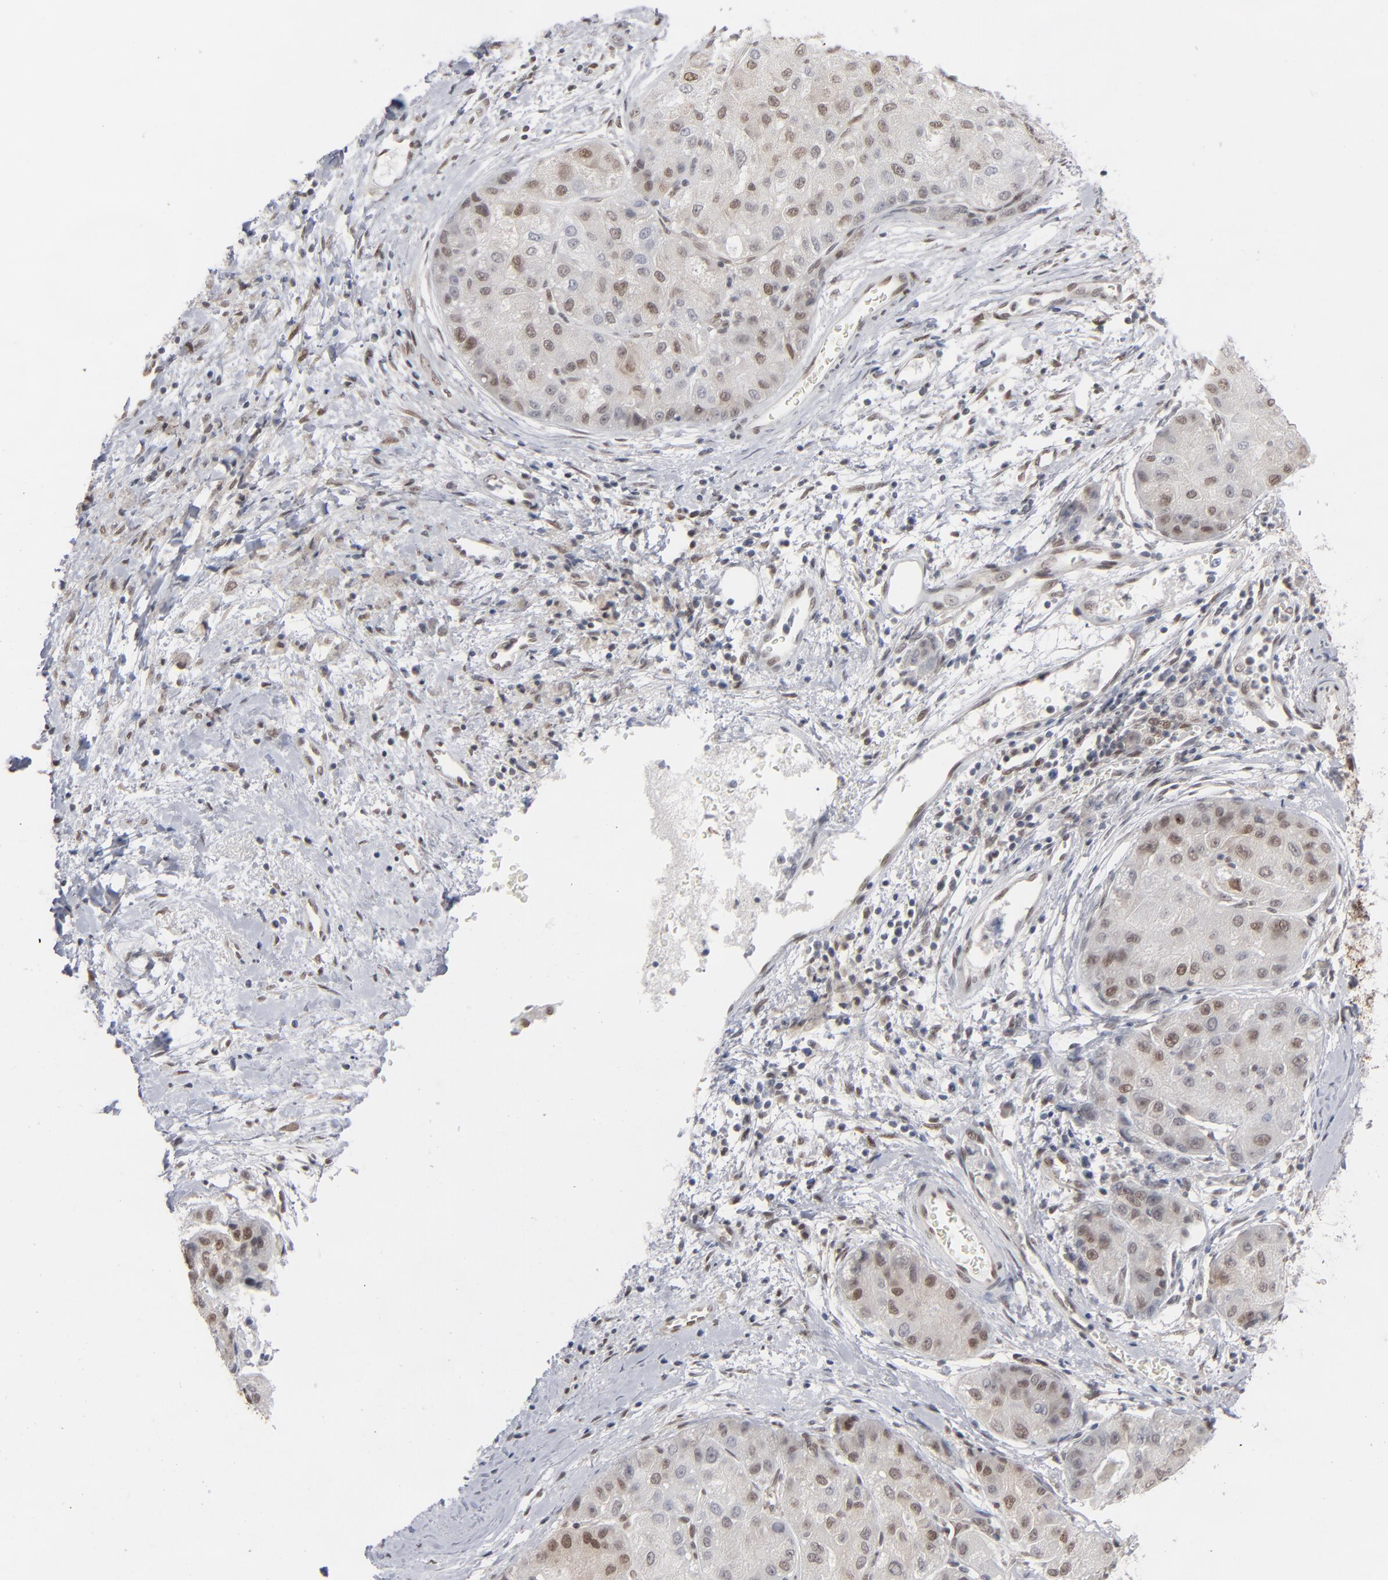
{"staining": {"intensity": "weak", "quantity": "25%-75%", "location": "nuclear"}, "tissue": "liver cancer", "cell_type": "Tumor cells", "image_type": "cancer", "snomed": [{"axis": "morphology", "description": "Carcinoma, Hepatocellular, NOS"}, {"axis": "topography", "description": "Liver"}], "caption": "DAB (3,3'-diaminobenzidine) immunohistochemical staining of hepatocellular carcinoma (liver) shows weak nuclear protein positivity in about 25%-75% of tumor cells.", "gene": "IRF9", "patient": {"sex": "male", "age": 80}}